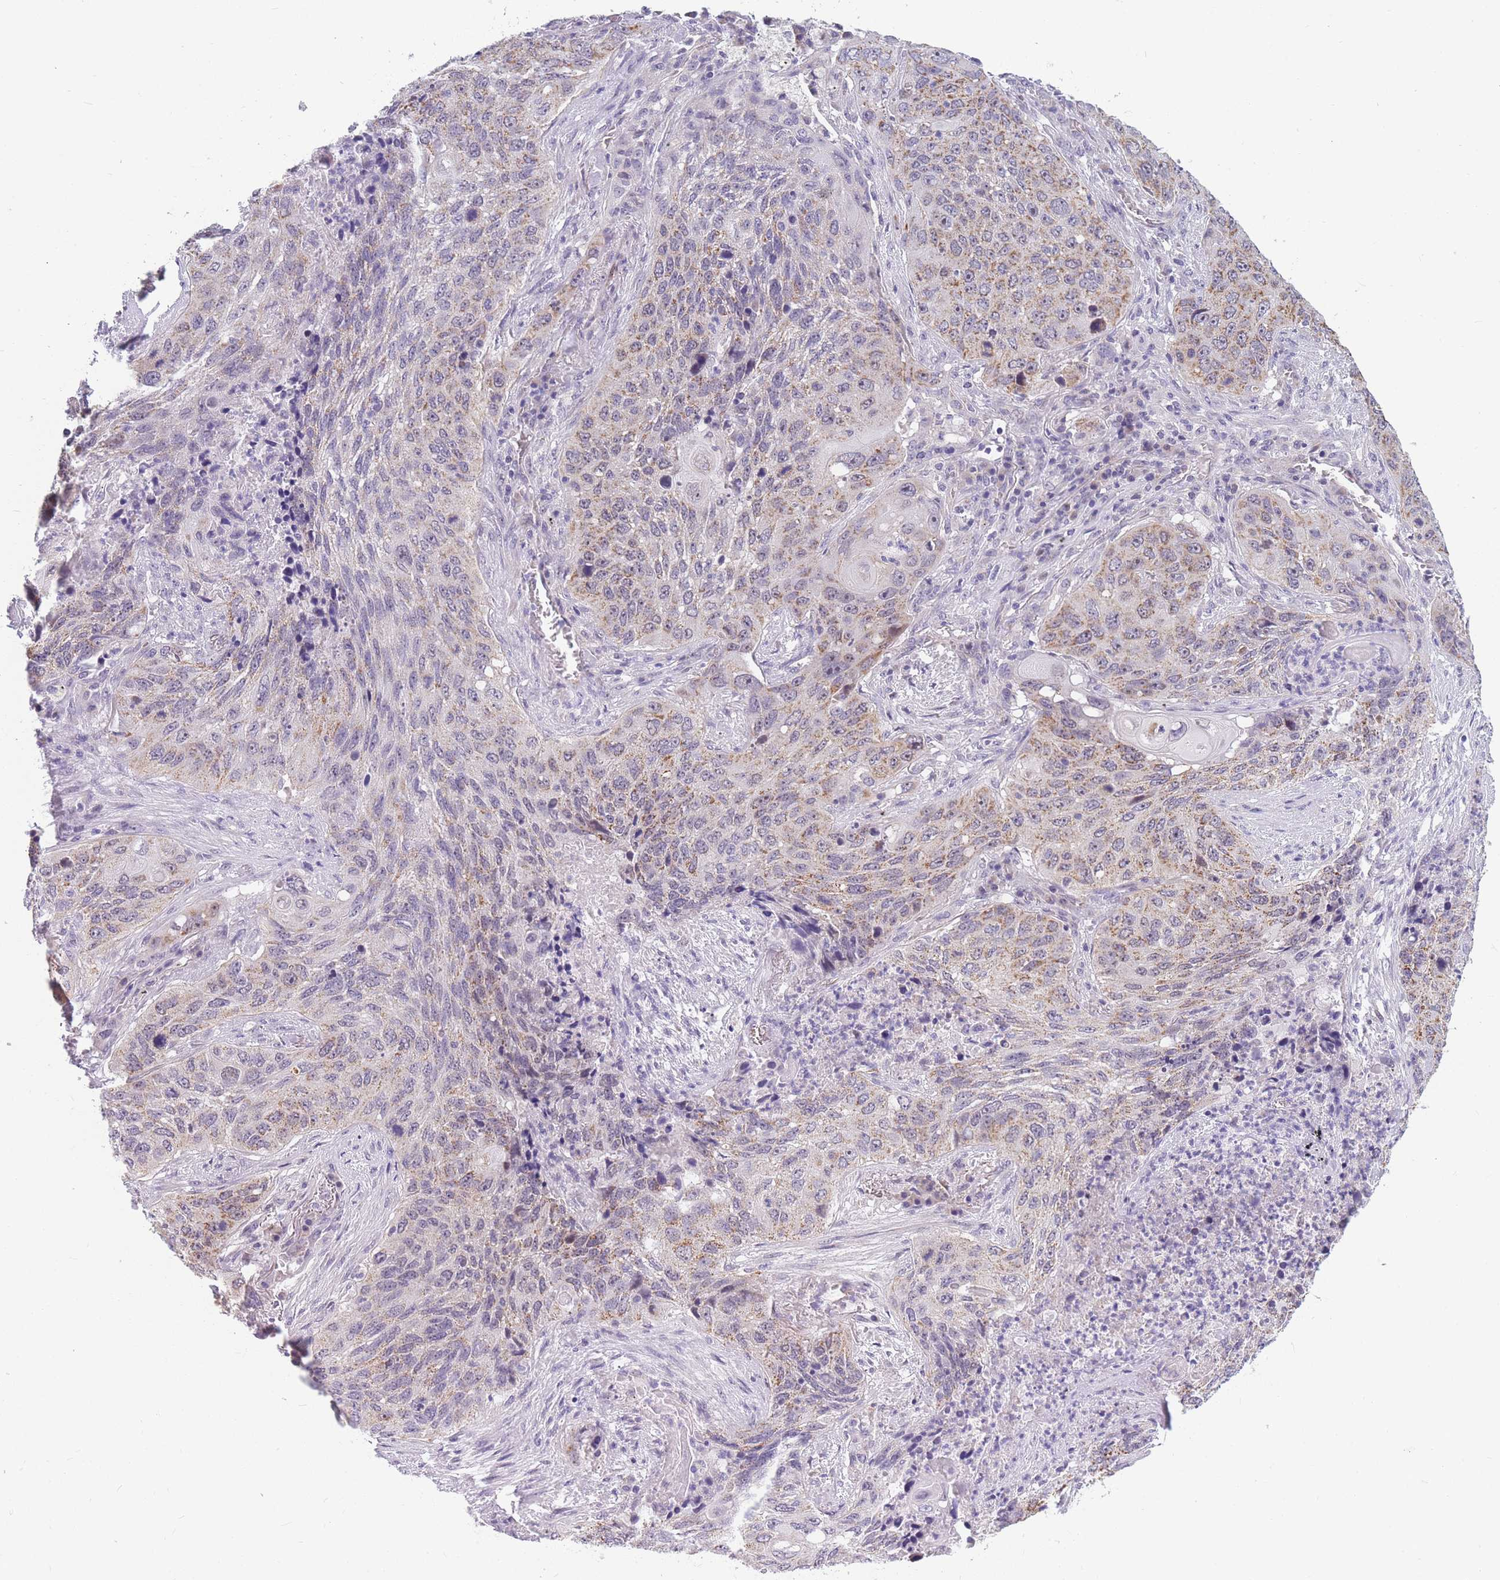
{"staining": {"intensity": "weak", "quantity": "25%-75%", "location": "cytoplasmic/membranous"}, "tissue": "lung cancer", "cell_type": "Tumor cells", "image_type": "cancer", "snomed": [{"axis": "morphology", "description": "Squamous cell carcinoma, NOS"}, {"axis": "topography", "description": "Lung"}], "caption": "IHC micrograph of lung squamous cell carcinoma stained for a protein (brown), which displays low levels of weak cytoplasmic/membranous positivity in approximately 25%-75% of tumor cells.", "gene": "DDX49", "patient": {"sex": "female", "age": 63}}